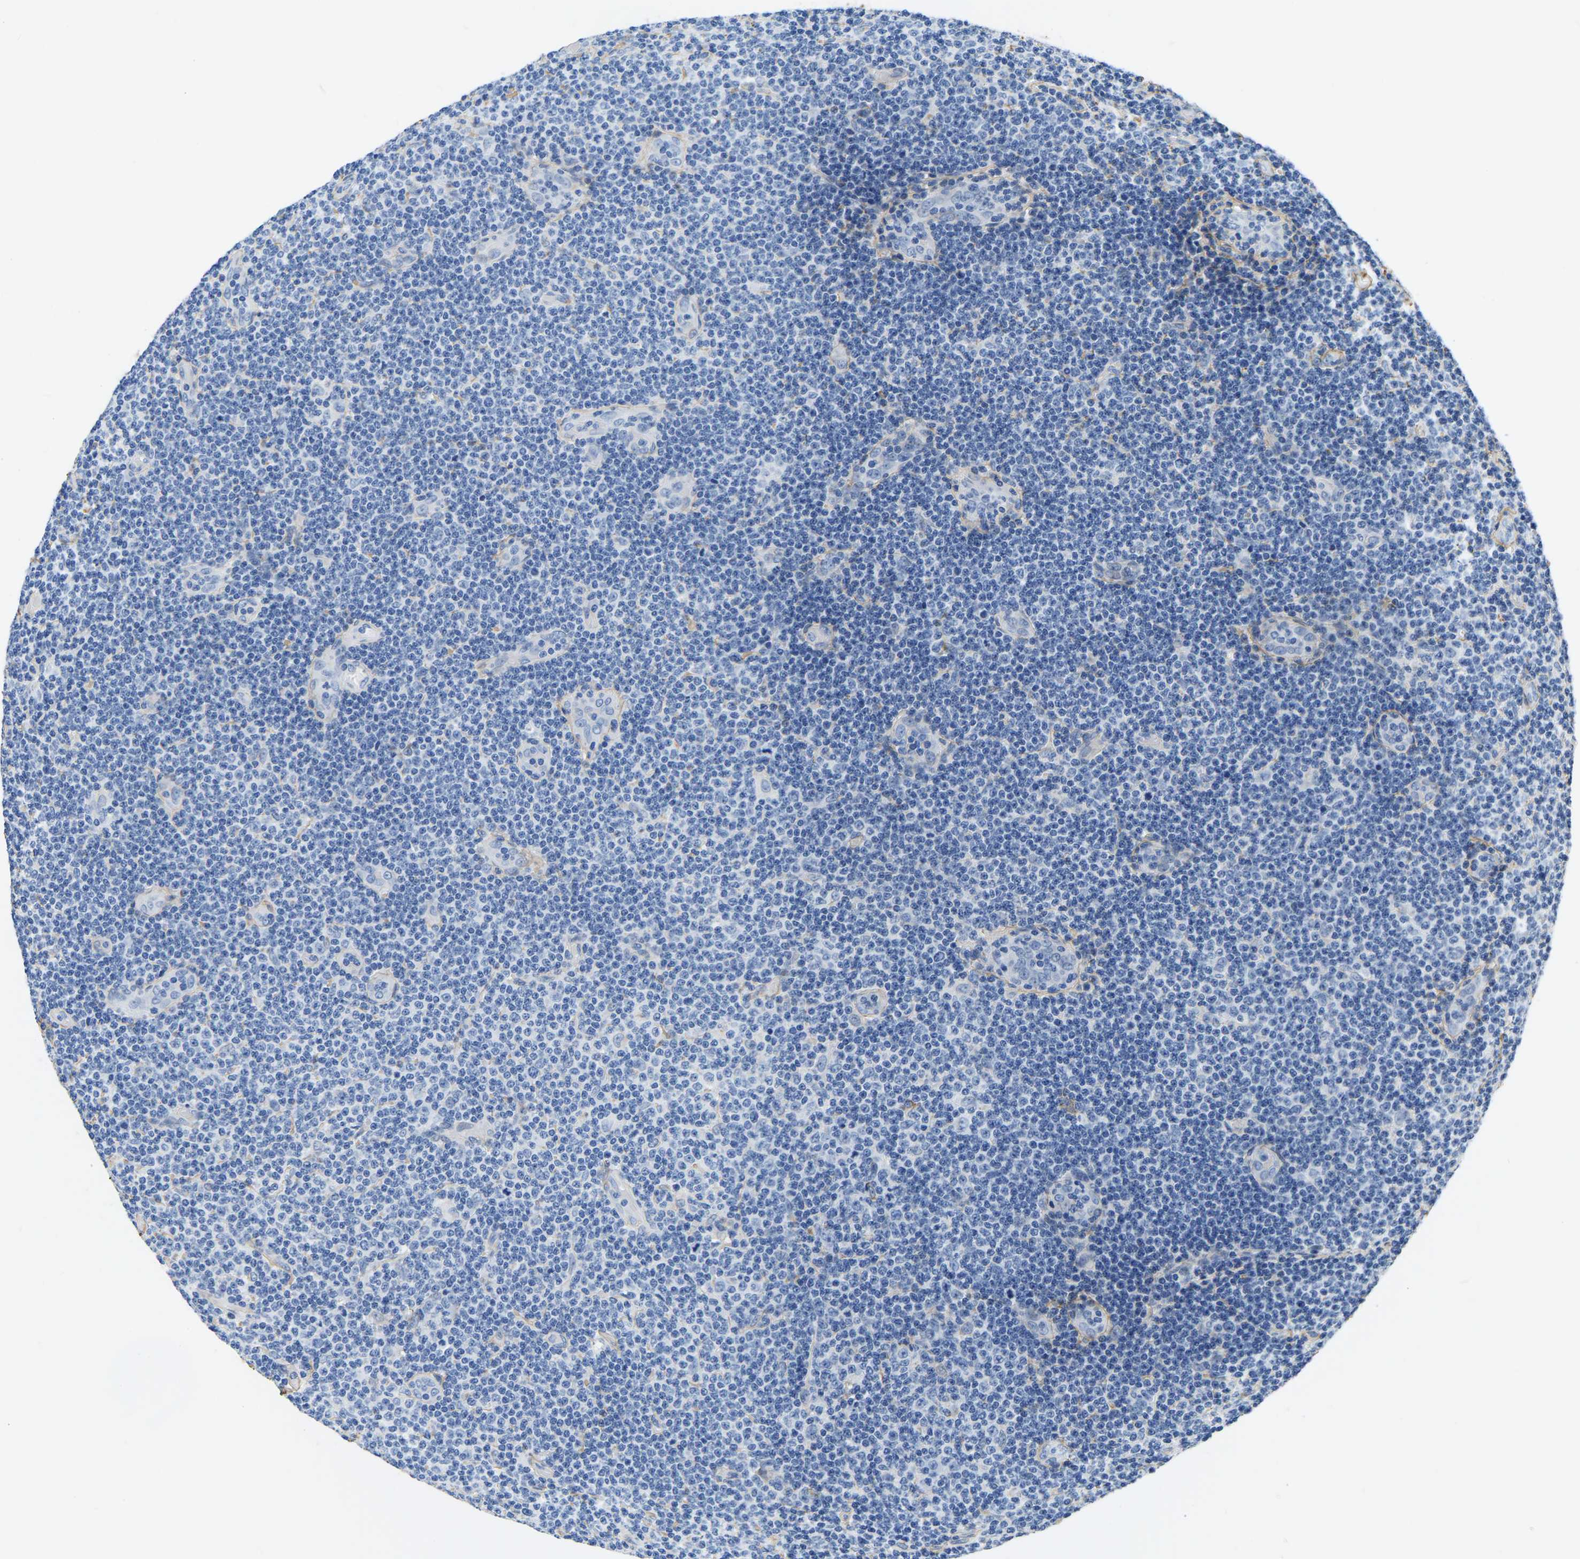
{"staining": {"intensity": "negative", "quantity": "none", "location": "none"}, "tissue": "lymphoma", "cell_type": "Tumor cells", "image_type": "cancer", "snomed": [{"axis": "morphology", "description": "Malignant lymphoma, non-Hodgkin's type, Low grade"}, {"axis": "topography", "description": "Lymph node"}], "caption": "This micrograph is of malignant lymphoma, non-Hodgkin's type (low-grade) stained with immunohistochemistry to label a protein in brown with the nuclei are counter-stained blue. There is no positivity in tumor cells. The staining is performed using DAB brown chromogen with nuclei counter-stained in using hematoxylin.", "gene": "COL6A1", "patient": {"sex": "male", "age": 83}}